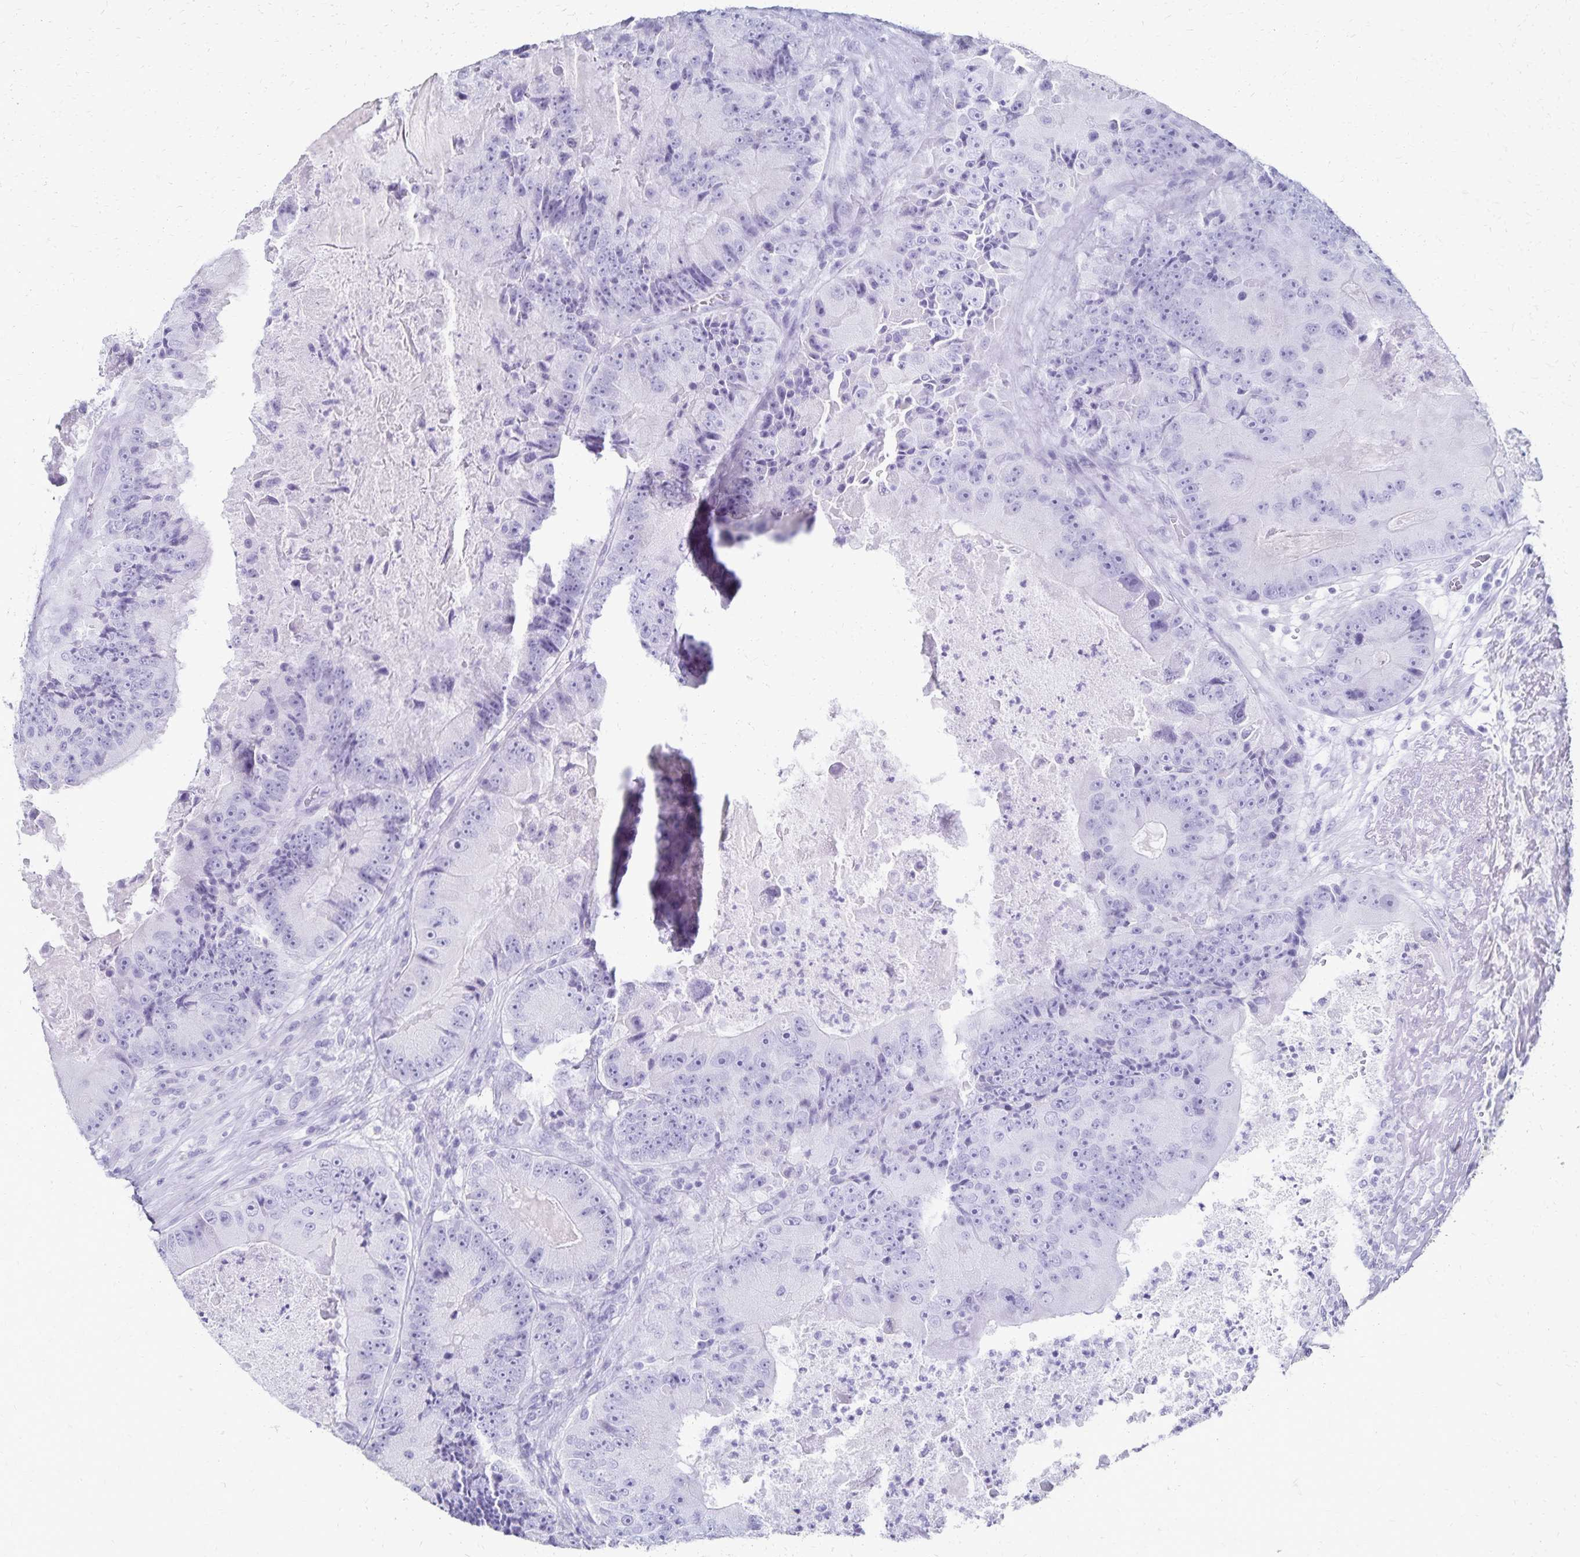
{"staining": {"intensity": "negative", "quantity": "none", "location": "none"}, "tissue": "colorectal cancer", "cell_type": "Tumor cells", "image_type": "cancer", "snomed": [{"axis": "morphology", "description": "Adenocarcinoma, NOS"}, {"axis": "topography", "description": "Colon"}], "caption": "Colorectal cancer was stained to show a protein in brown. There is no significant staining in tumor cells. (DAB immunohistochemistry with hematoxylin counter stain).", "gene": "GIP", "patient": {"sex": "female", "age": 86}}